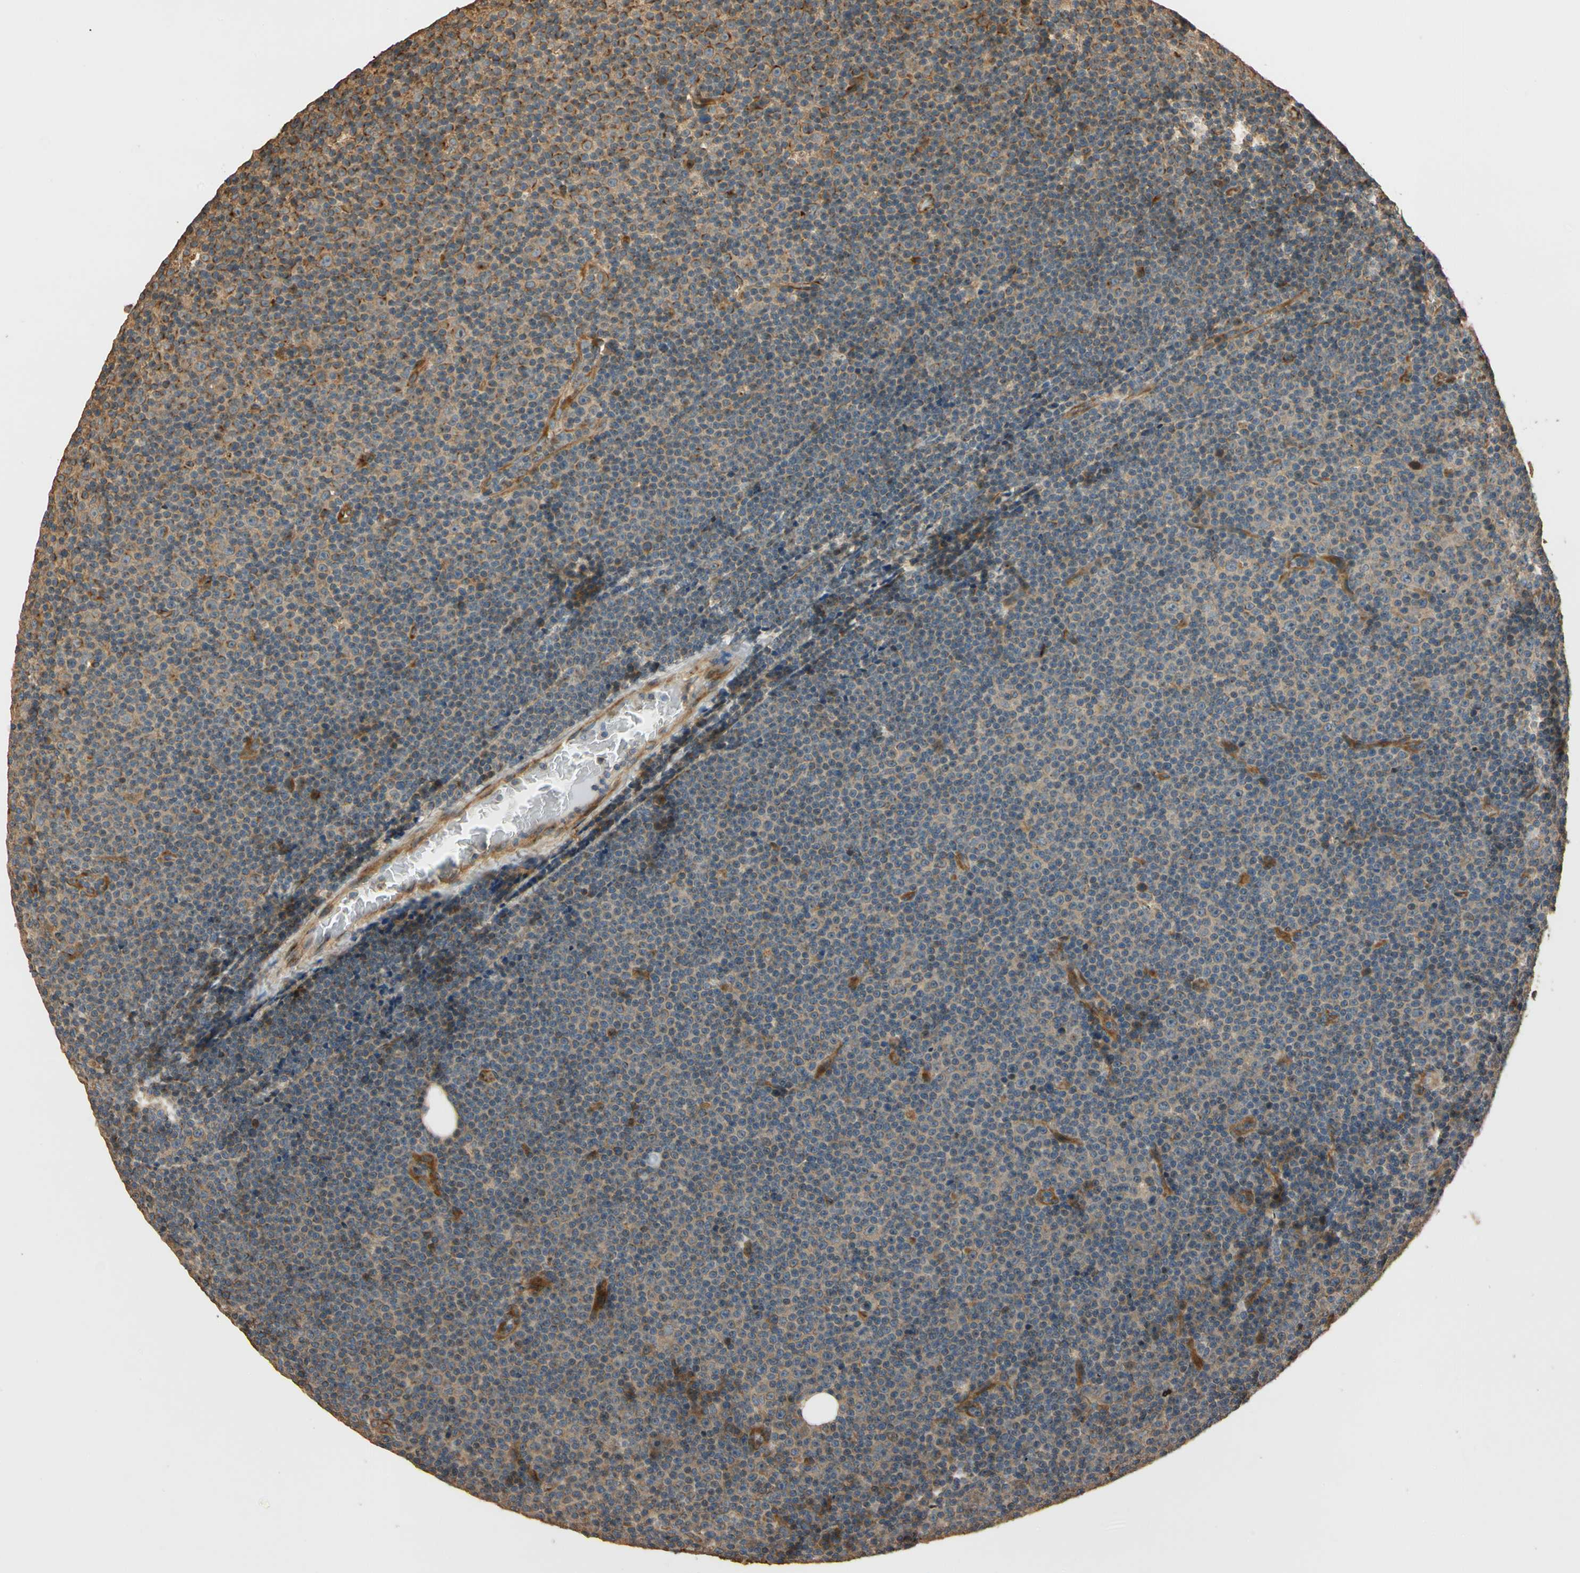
{"staining": {"intensity": "weak", "quantity": "25%-75%", "location": "cytoplasmic/membranous"}, "tissue": "lymphoma", "cell_type": "Tumor cells", "image_type": "cancer", "snomed": [{"axis": "morphology", "description": "Malignant lymphoma, non-Hodgkin's type, Low grade"}, {"axis": "topography", "description": "Lymph node"}], "caption": "Brown immunohistochemical staining in human low-grade malignant lymphoma, non-Hodgkin's type reveals weak cytoplasmic/membranous expression in approximately 25%-75% of tumor cells.", "gene": "MGRN1", "patient": {"sex": "female", "age": 67}}